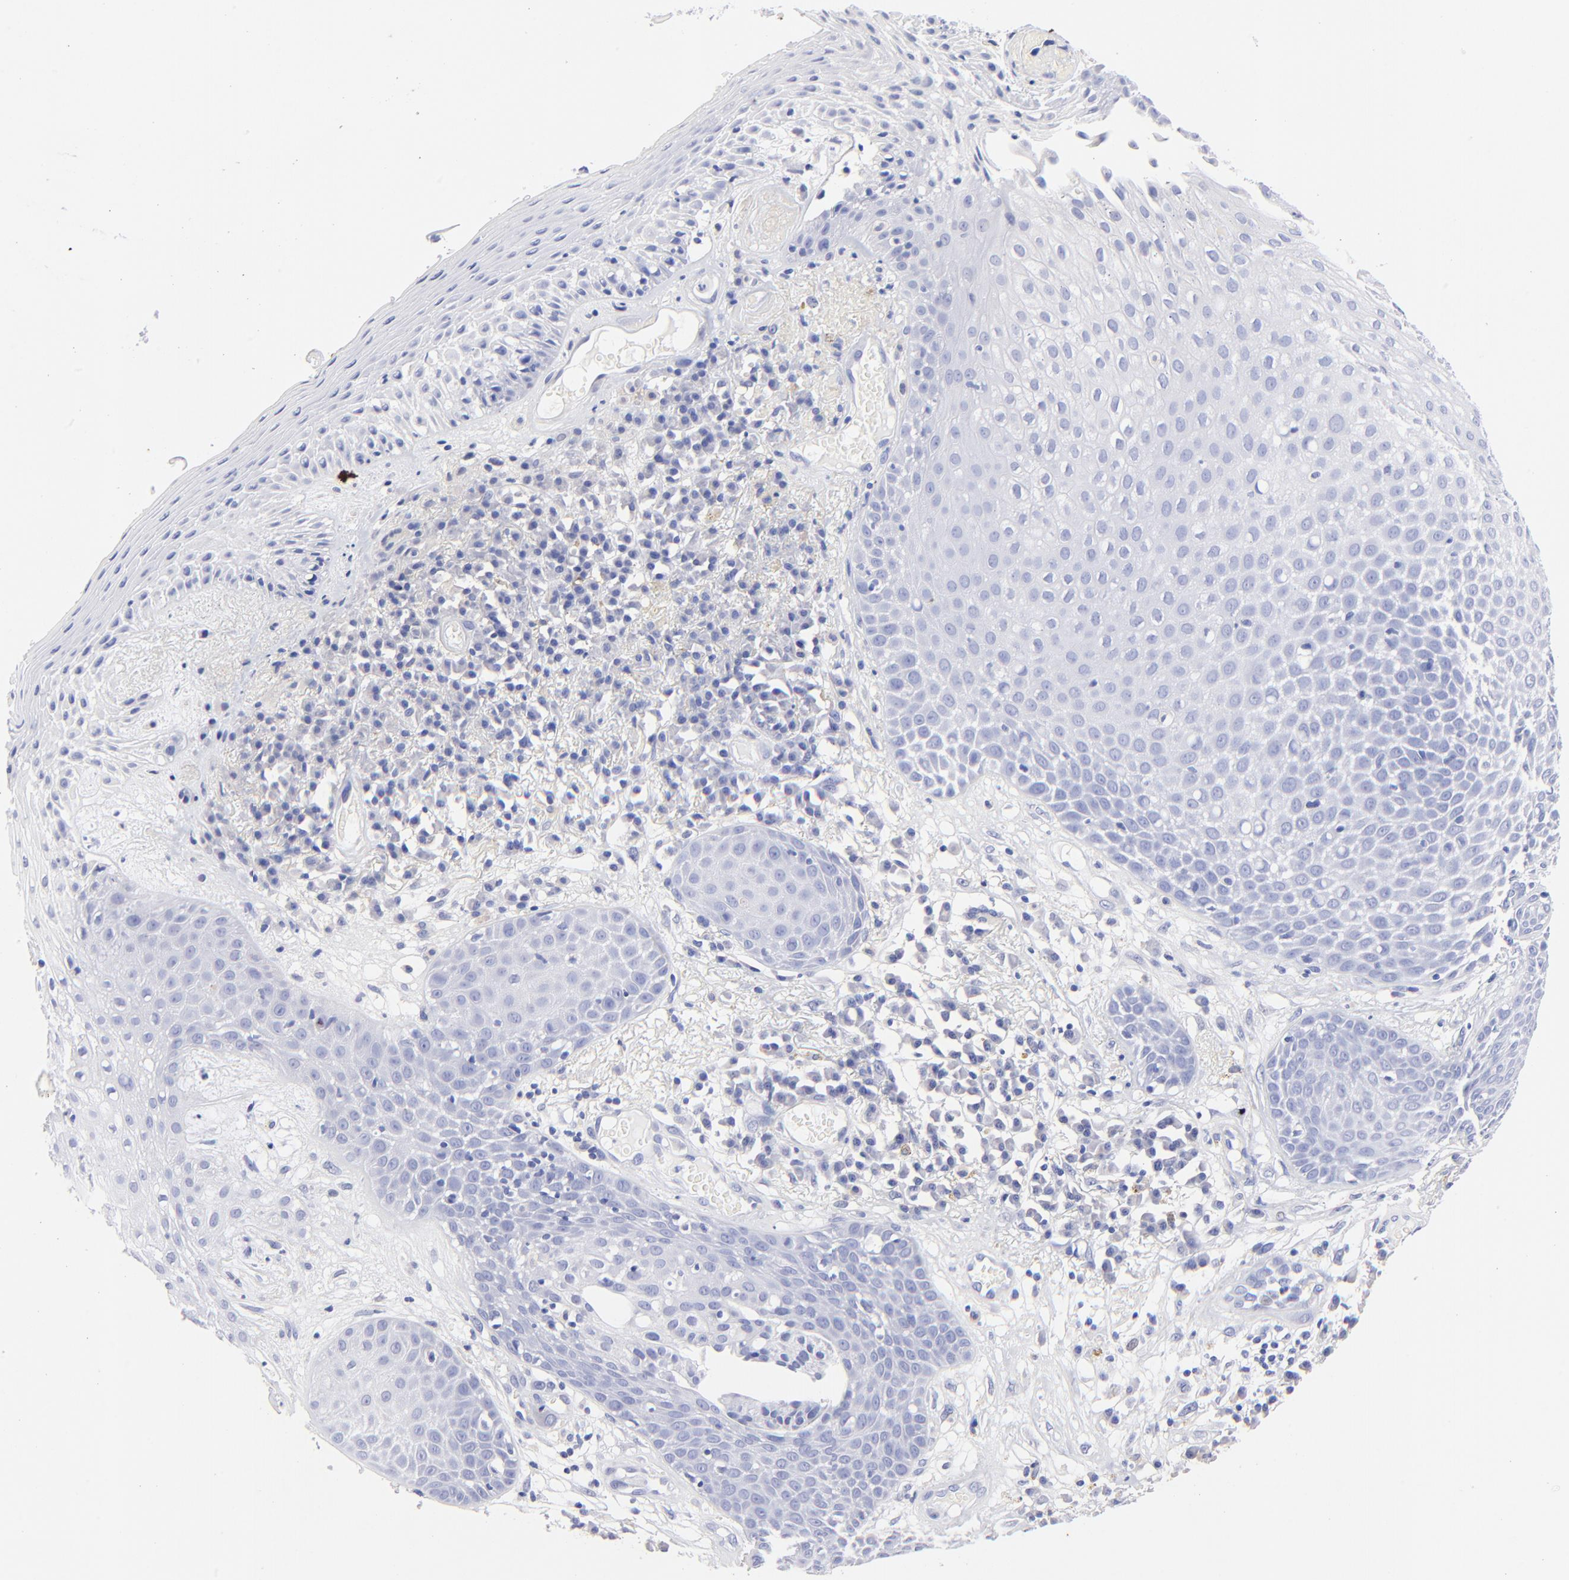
{"staining": {"intensity": "negative", "quantity": "none", "location": "none"}, "tissue": "skin cancer", "cell_type": "Tumor cells", "image_type": "cancer", "snomed": [{"axis": "morphology", "description": "Squamous cell carcinoma, NOS"}, {"axis": "topography", "description": "Skin"}], "caption": "DAB (3,3'-diaminobenzidine) immunohistochemical staining of human skin squamous cell carcinoma reveals no significant expression in tumor cells.", "gene": "HORMAD2", "patient": {"sex": "male", "age": 65}}